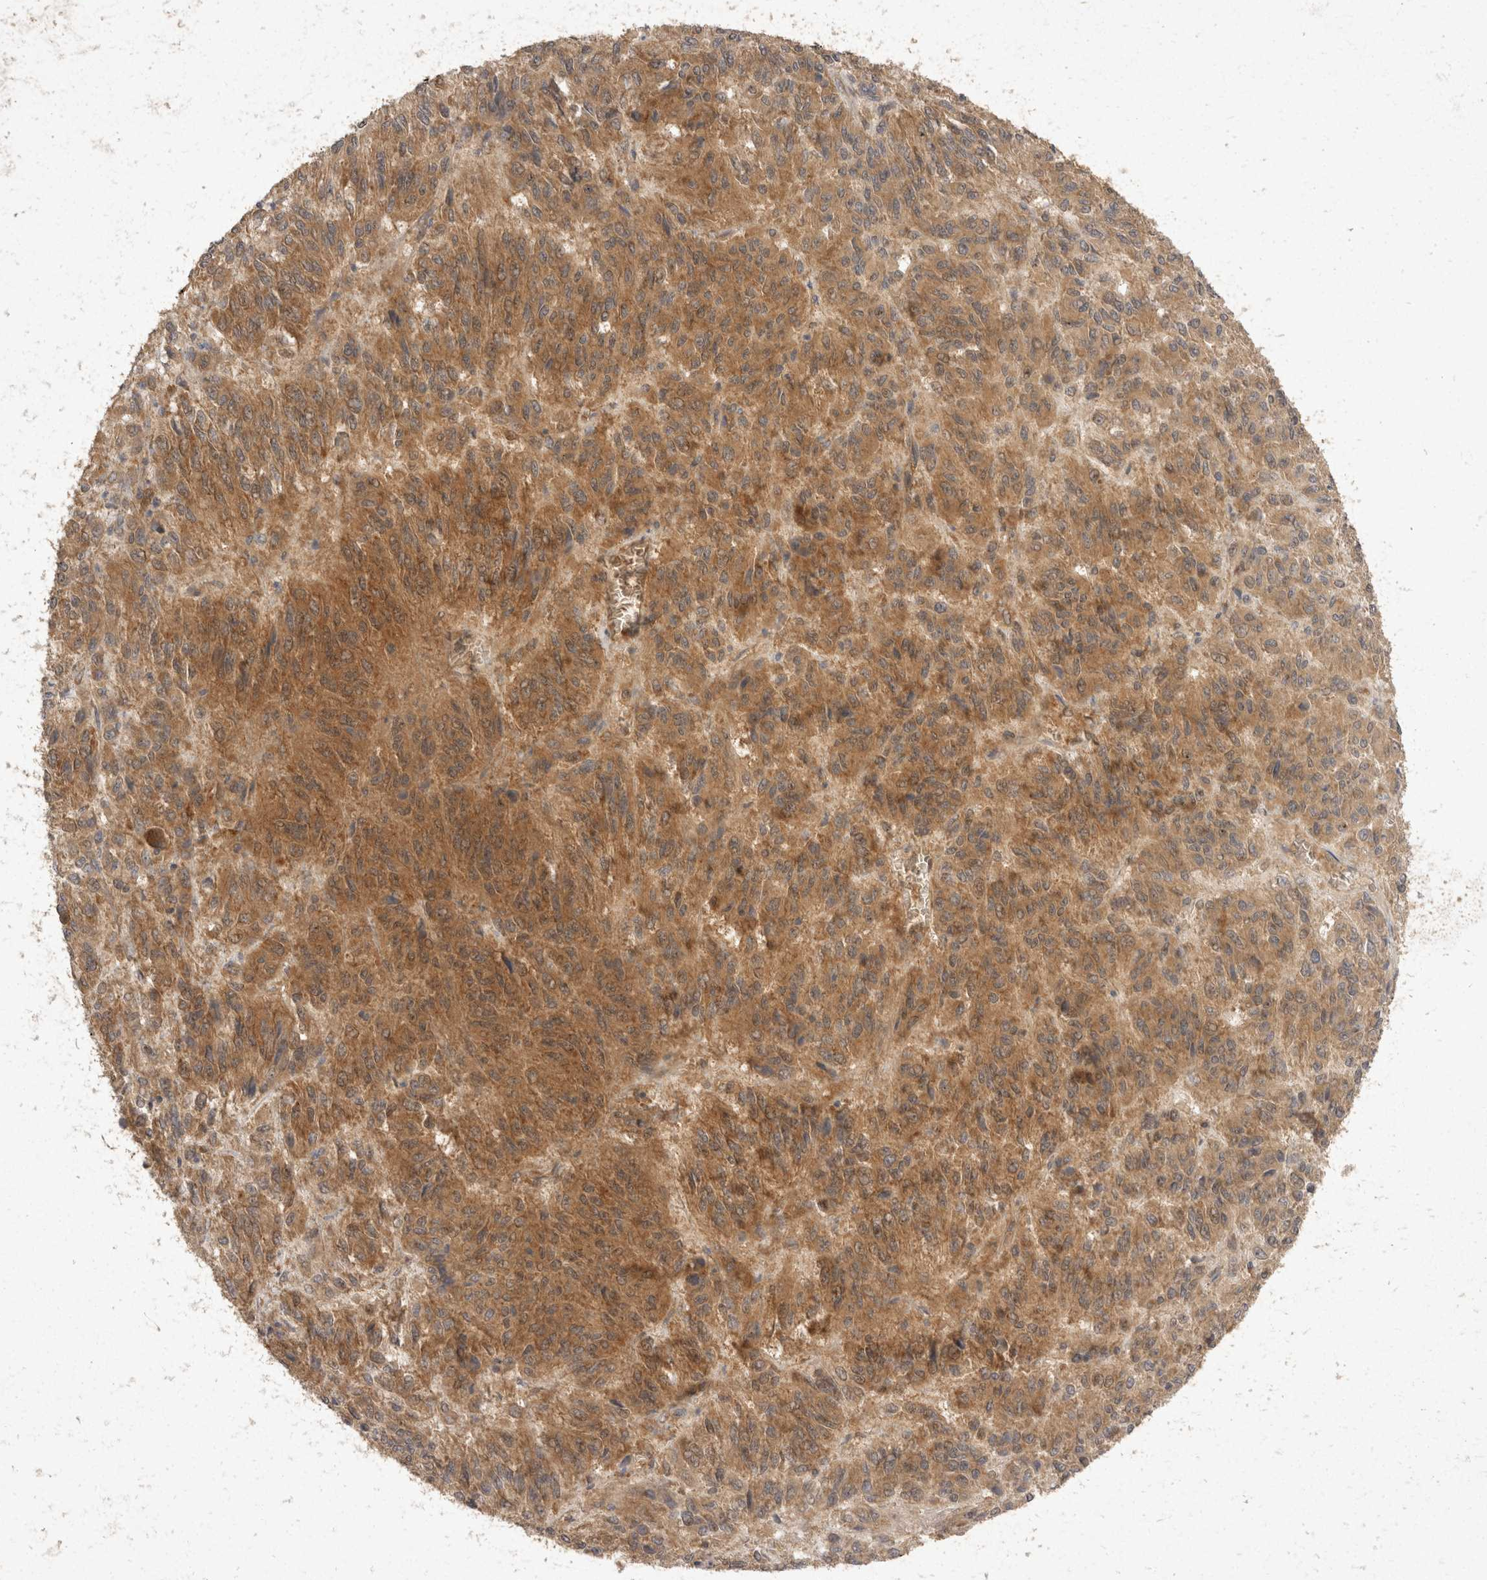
{"staining": {"intensity": "moderate", "quantity": ">75%", "location": "cytoplasmic/membranous"}, "tissue": "melanoma", "cell_type": "Tumor cells", "image_type": "cancer", "snomed": [{"axis": "morphology", "description": "Malignant melanoma, Metastatic site"}, {"axis": "topography", "description": "Lung"}], "caption": "Melanoma stained for a protein displays moderate cytoplasmic/membranous positivity in tumor cells. Nuclei are stained in blue.", "gene": "EIF4G3", "patient": {"sex": "male", "age": 64}}